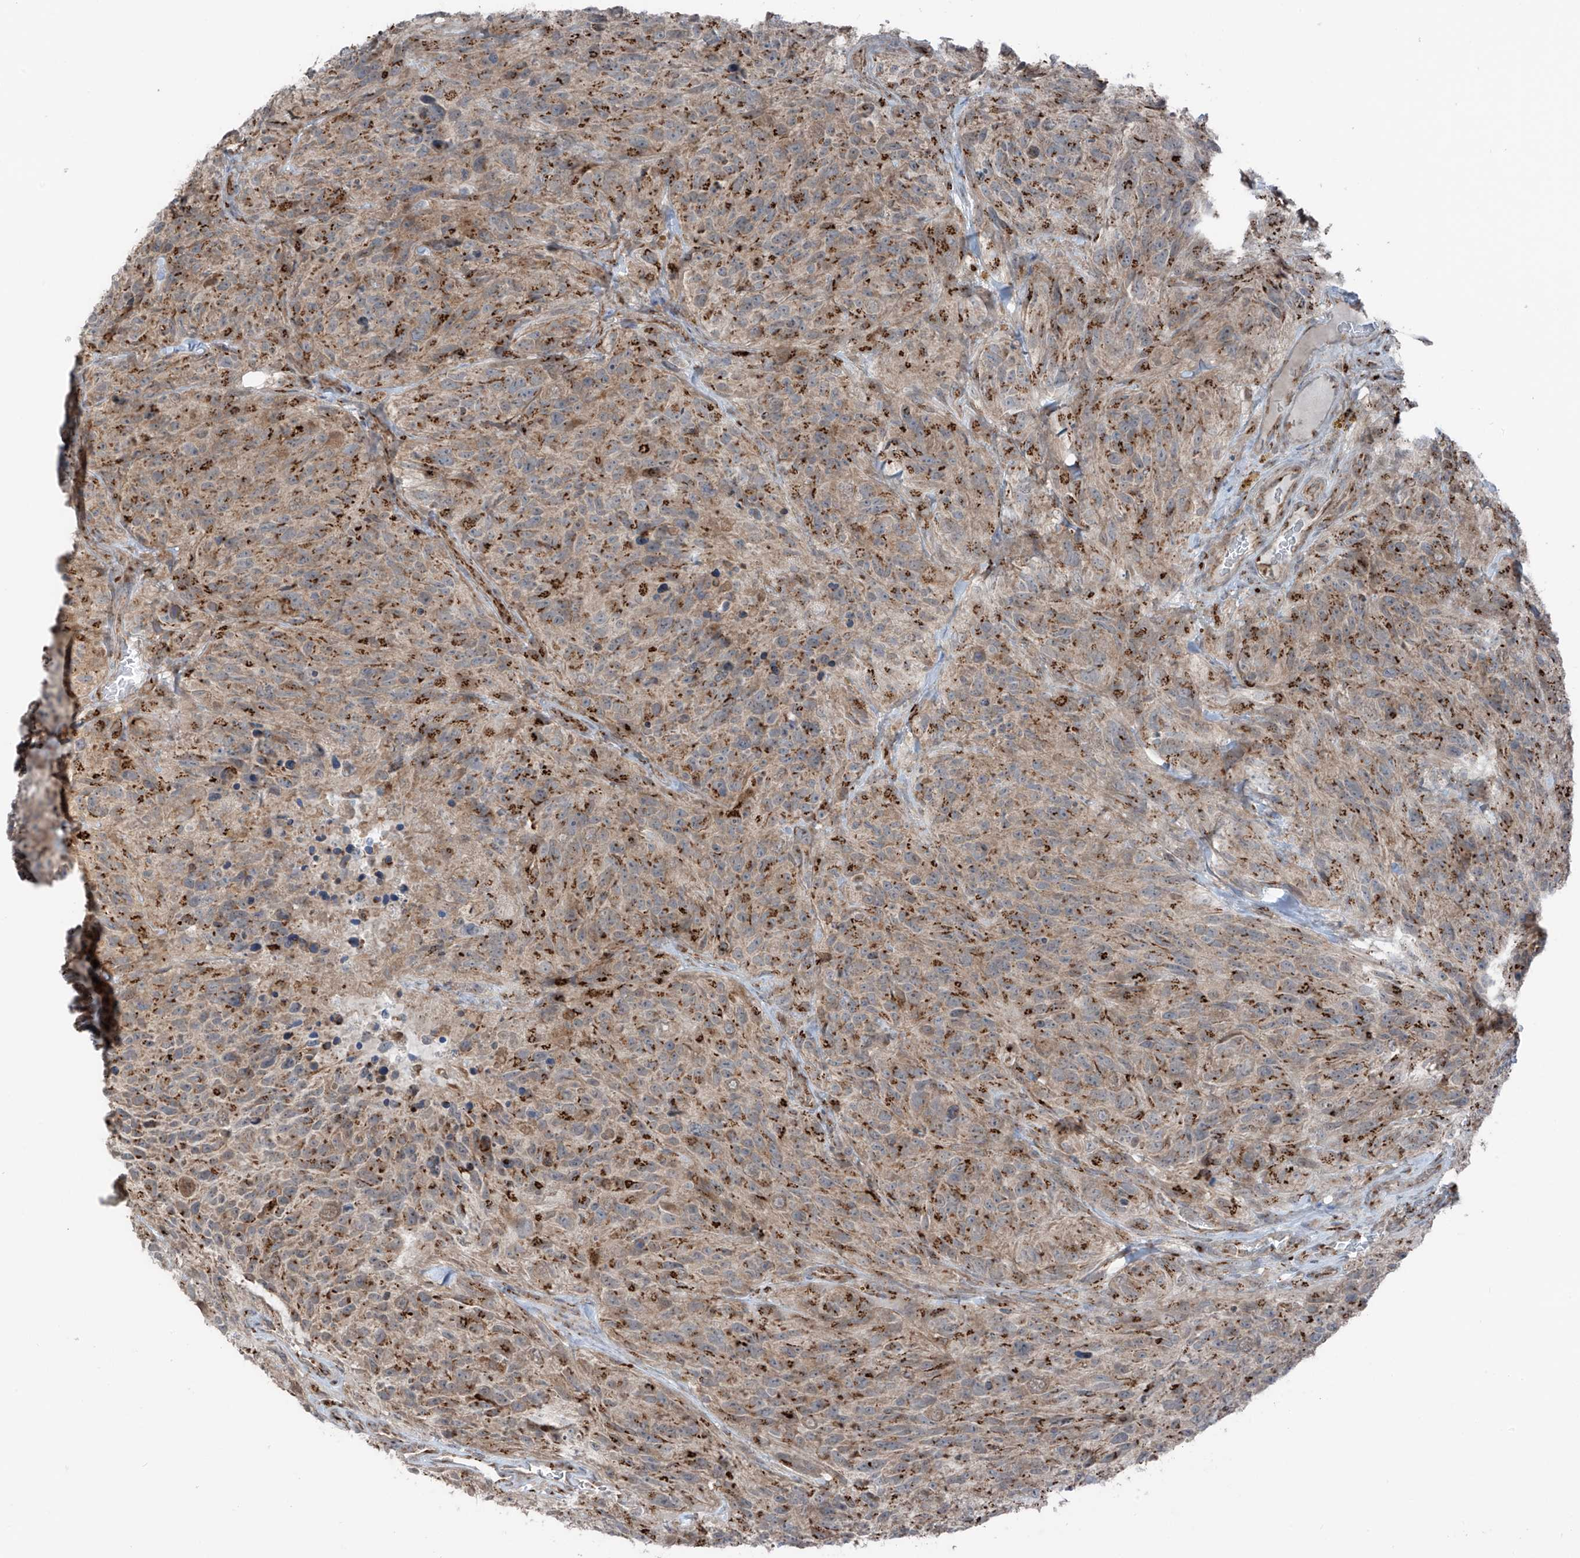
{"staining": {"intensity": "moderate", "quantity": "25%-75%", "location": "cytoplasmic/membranous"}, "tissue": "glioma", "cell_type": "Tumor cells", "image_type": "cancer", "snomed": [{"axis": "morphology", "description": "Glioma, malignant, High grade"}, {"axis": "topography", "description": "Brain"}], "caption": "An IHC photomicrograph of neoplastic tissue is shown. Protein staining in brown labels moderate cytoplasmic/membranous positivity in glioma within tumor cells.", "gene": "ERLEC1", "patient": {"sex": "male", "age": 69}}